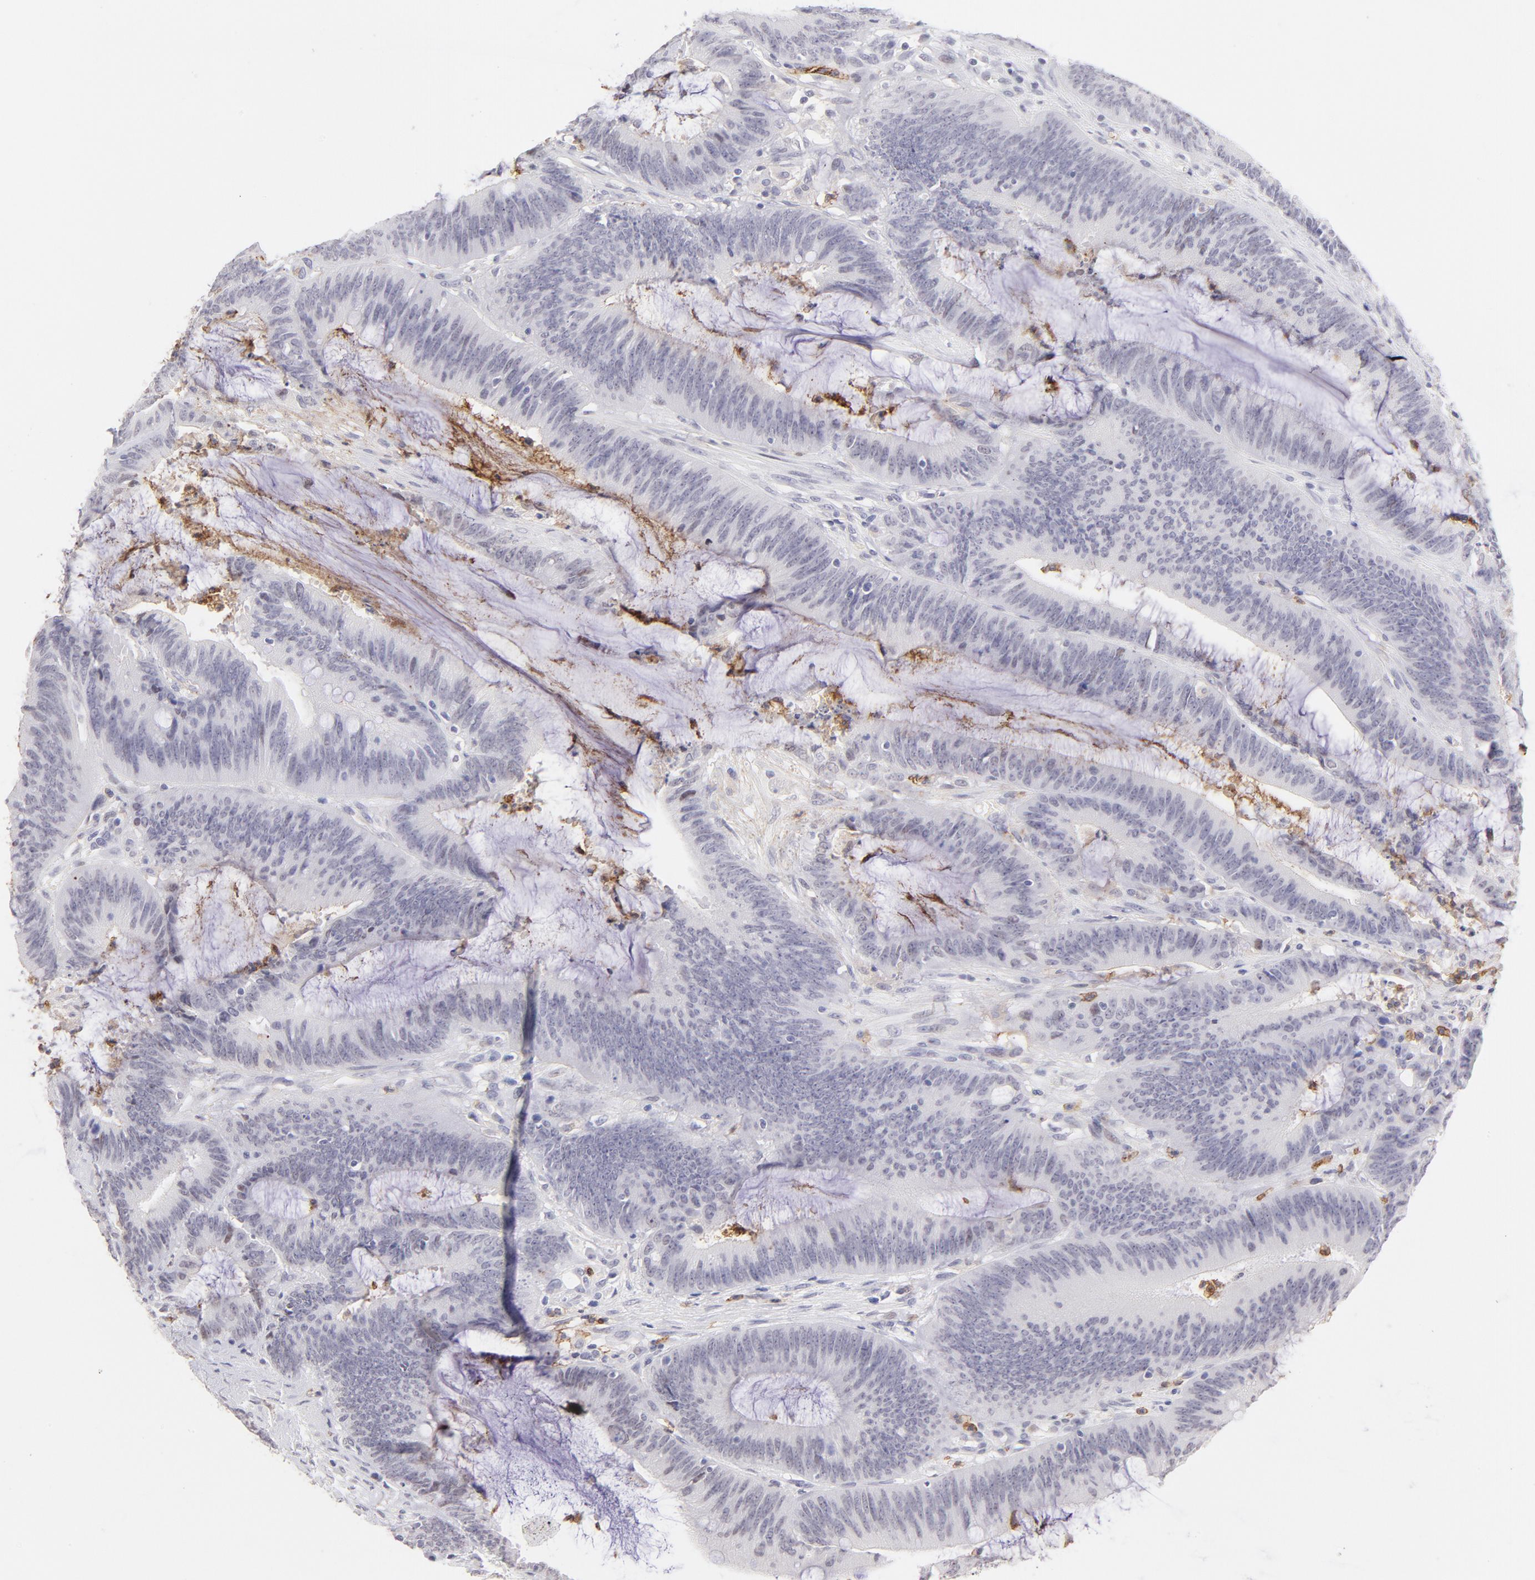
{"staining": {"intensity": "negative", "quantity": "none", "location": "none"}, "tissue": "colorectal cancer", "cell_type": "Tumor cells", "image_type": "cancer", "snomed": [{"axis": "morphology", "description": "Adenocarcinoma, NOS"}, {"axis": "topography", "description": "Rectum"}], "caption": "Tumor cells show no significant protein staining in colorectal cancer. (DAB IHC with hematoxylin counter stain).", "gene": "LTB4R", "patient": {"sex": "female", "age": 66}}